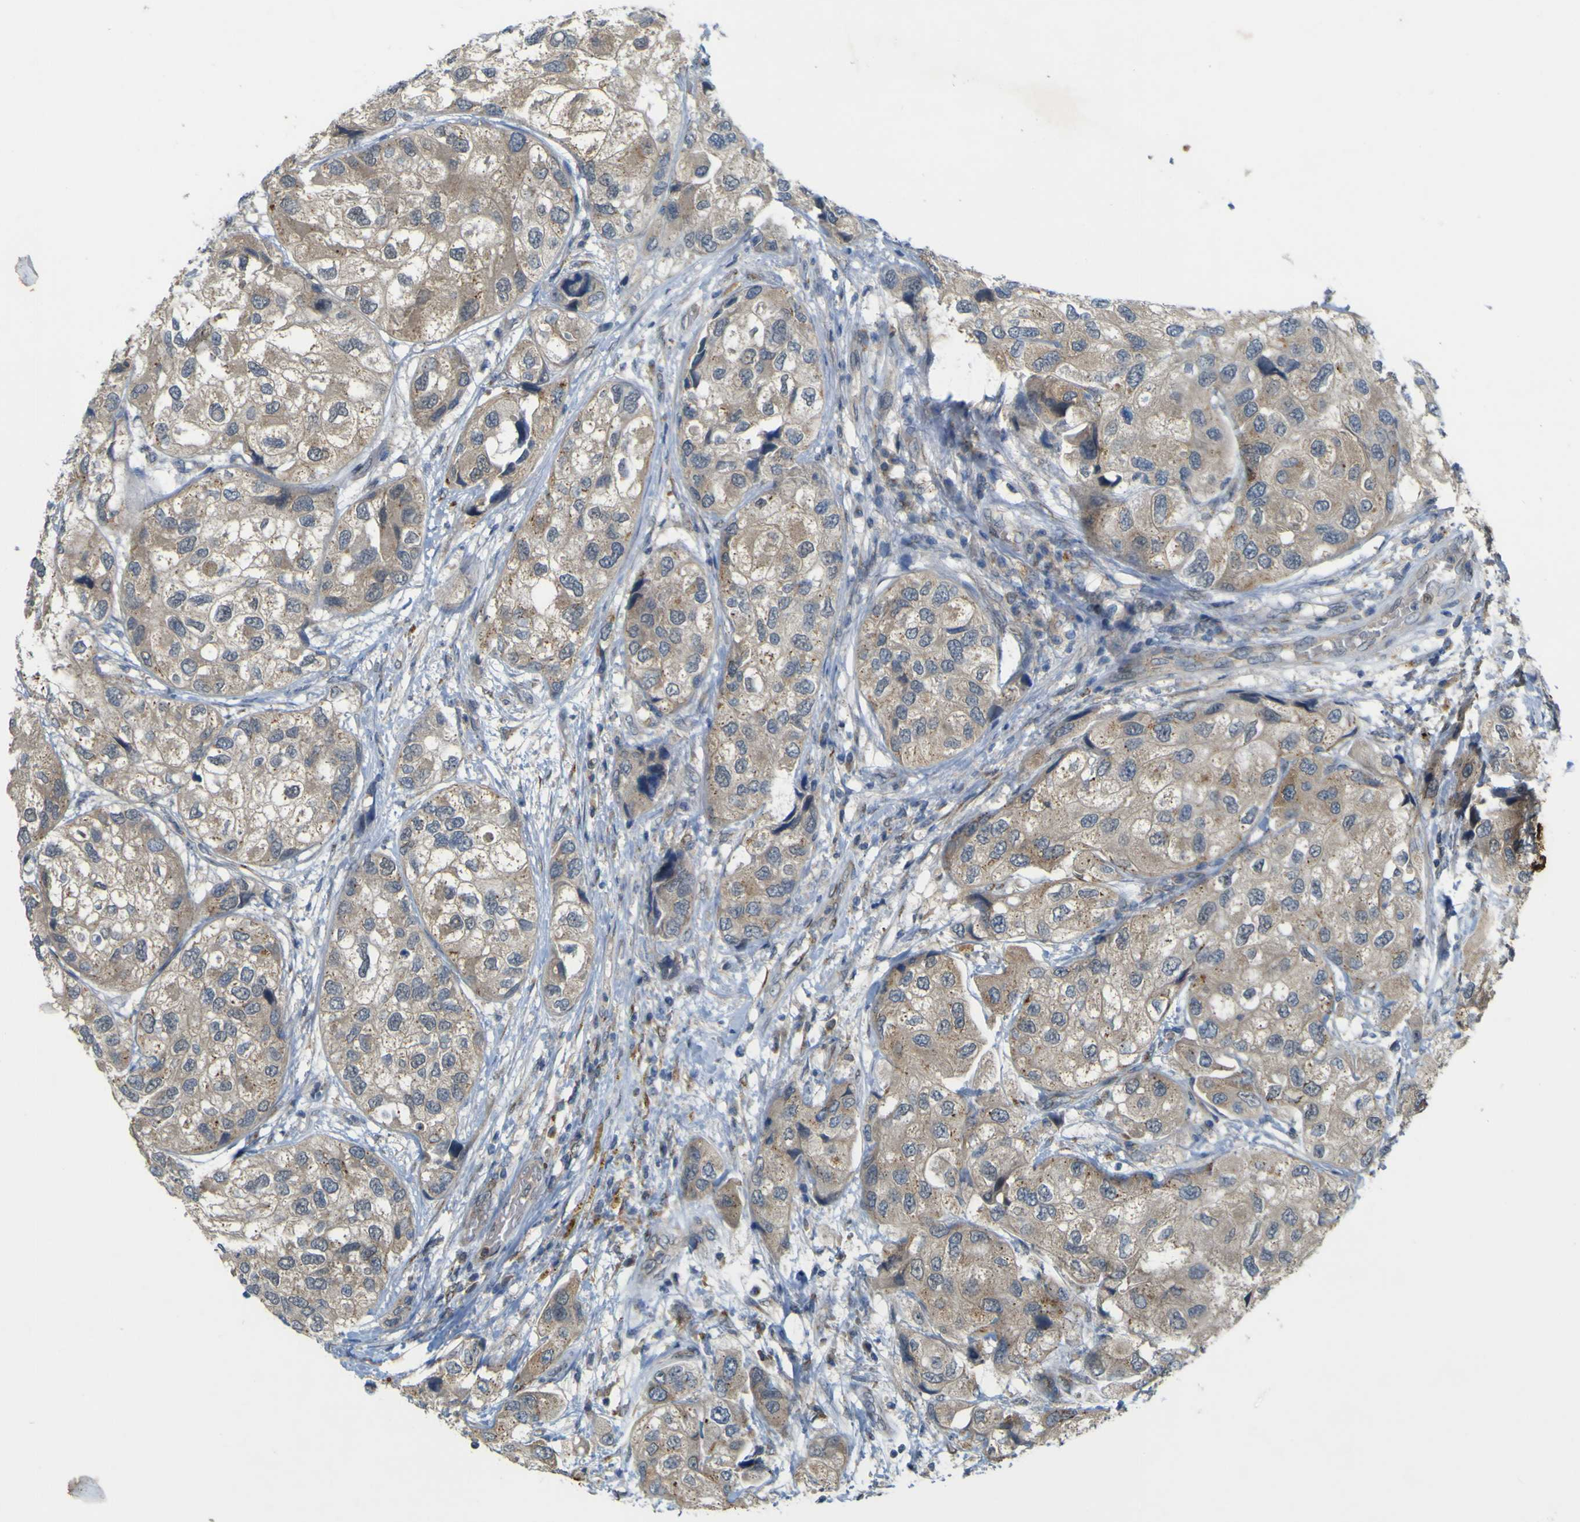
{"staining": {"intensity": "moderate", "quantity": "25%-75%", "location": "cytoplasmic/membranous"}, "tissue": "urothelial cancer", "cell_type": "Tumor cells", "image_type": "cancer", "snomed": [{"axis": "morphology", "description": "Urothelial carcinoma, High grade"}, {"axis": "topography", "description": "Urinary bladder"}], "caption": "An immunohistochemistry photomicrograph of tumor tissue is shown. Protein staining in brown shows moderate cytoplasmic/membranous positivity in urothelial carcinoma (high-grade) within tumor cells.", "gene": "IGF2R", "patient": {"sex": "female", "age": 64}}